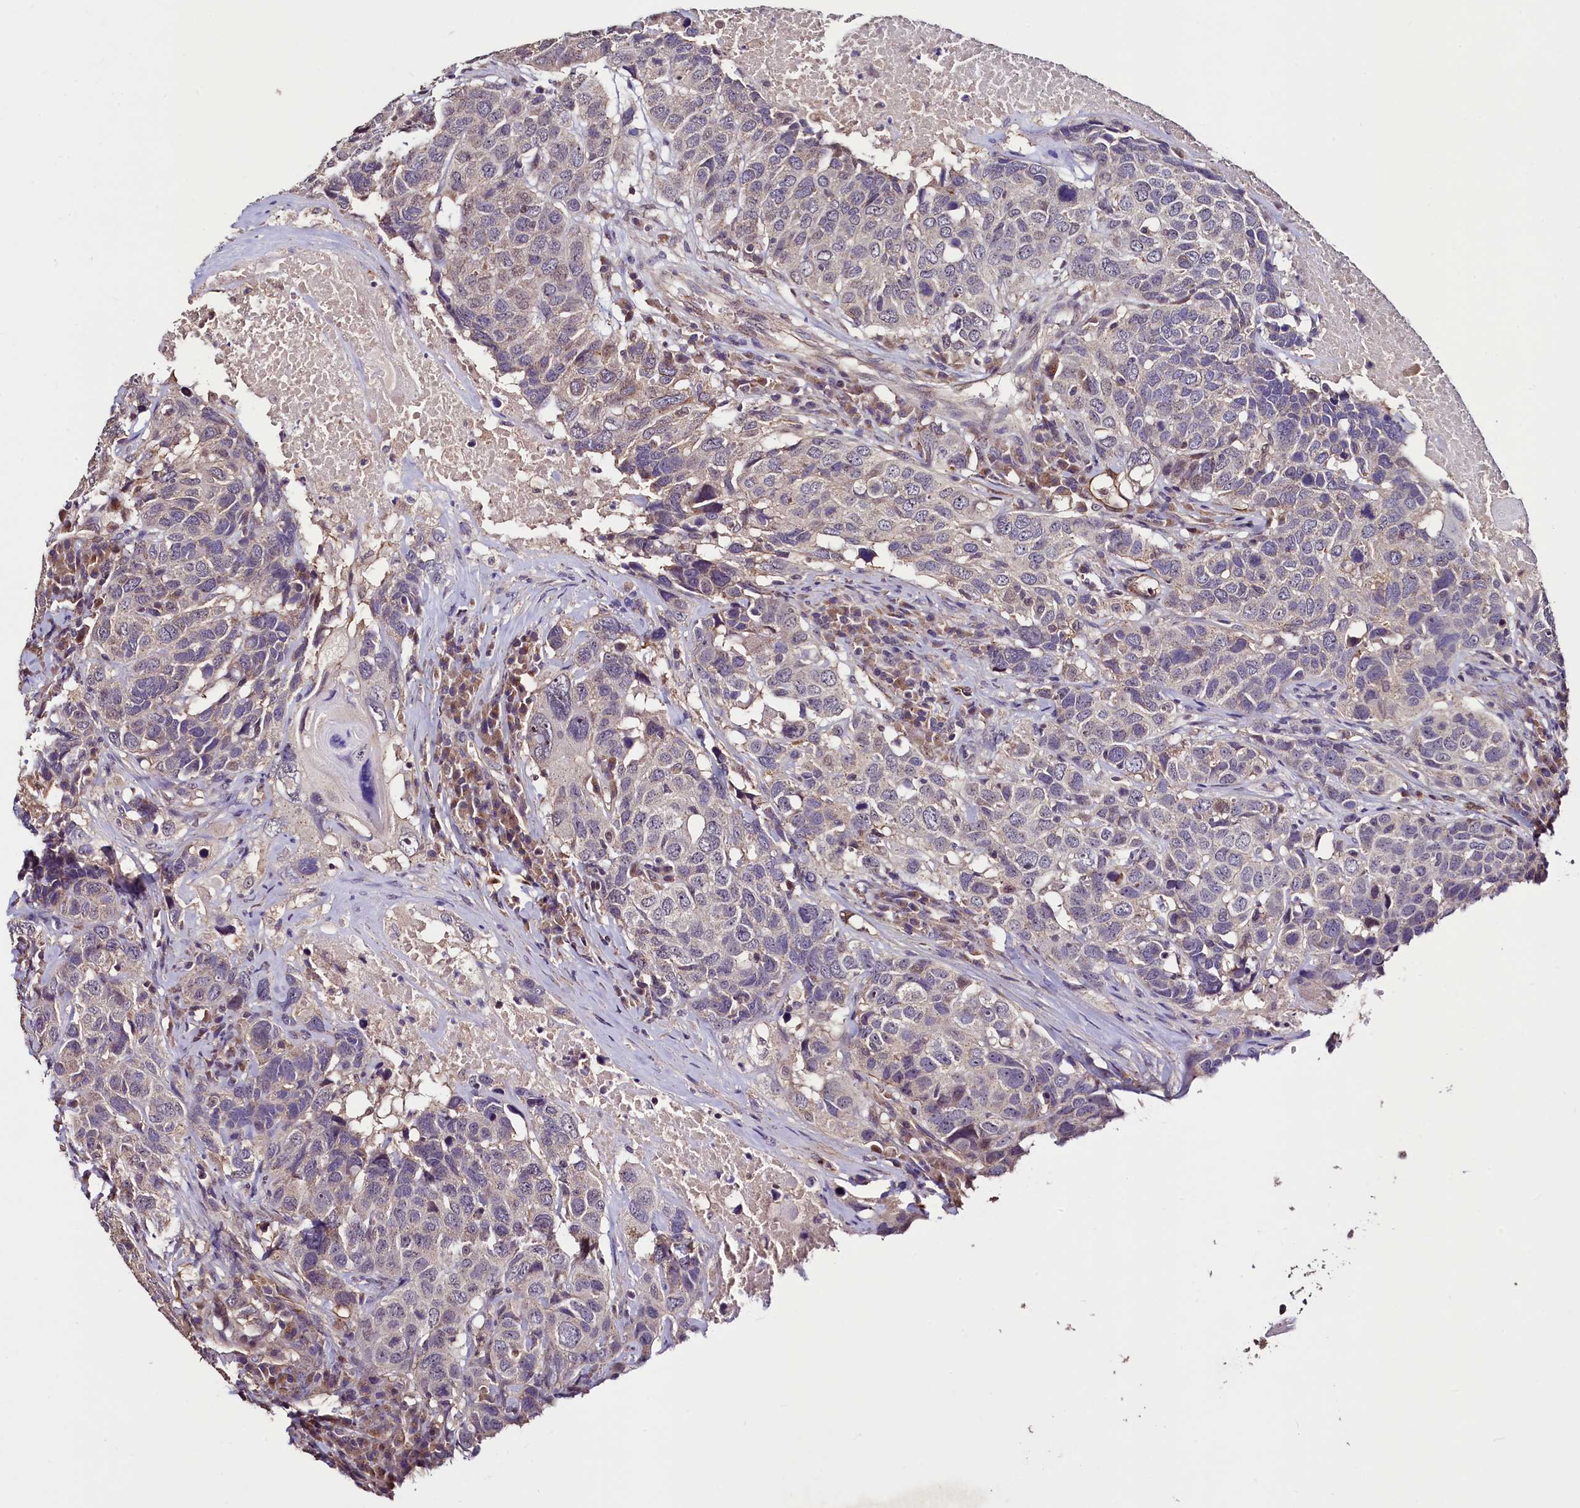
{"staining": {"intensity": "negative", "quantity": "none", "location": "none"}, "tissue": "head and neck cancer", "cell_type": "Tumor cells", "image_type": "cancer", "snomed": [{"axis": "morphology", "description": "Squamous cell carcinoma, NOS"}, {"axis": "topography", "description": "Head-Neck"}], "caption": "Squamous cell carcinoma (head and neck) was stained to show a protein in brown. There is no significant positivity in tumor cells.", "gene": "PALM", "patient": {"sex": "male", "age": 66}}